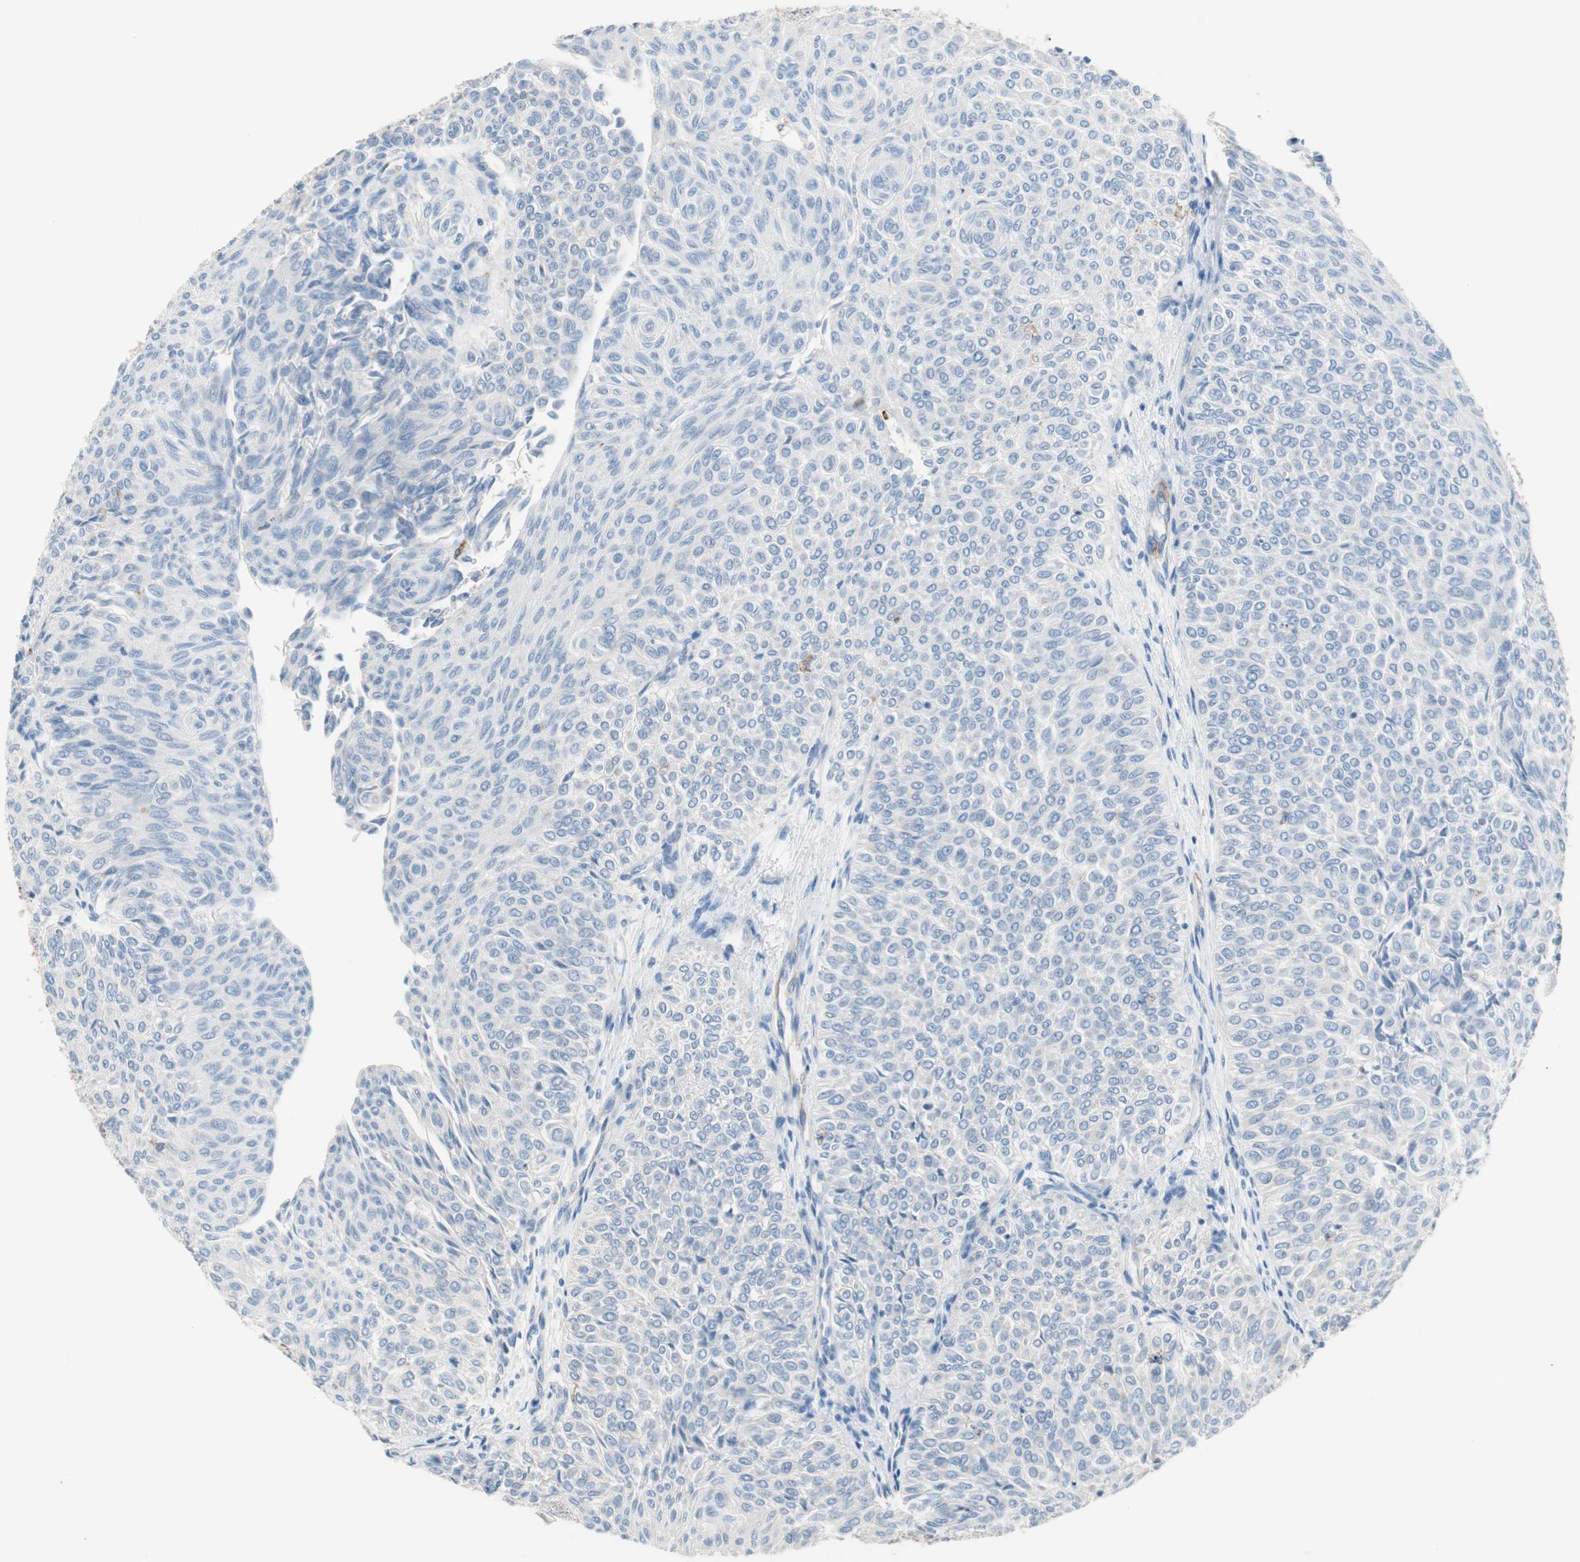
{"staining": {"intensity": "negative", "quantity": "none", "location": "none"}, "tissue": "urothelial cancer", "cell_type": "Tumor cells", "image_type": "cancer", "snomed": [{"axis": "morphology", "description": "Urothelial carcinoma, Low grade"}, {"axis": "topography", "description": "Urinary bladder"}], "caption": "Tumor cells are negative for protein expression in human urothelial carcinoma (low-grade).", "gene": "GLUL", "patient": {"sex": "male", "age": 78}}